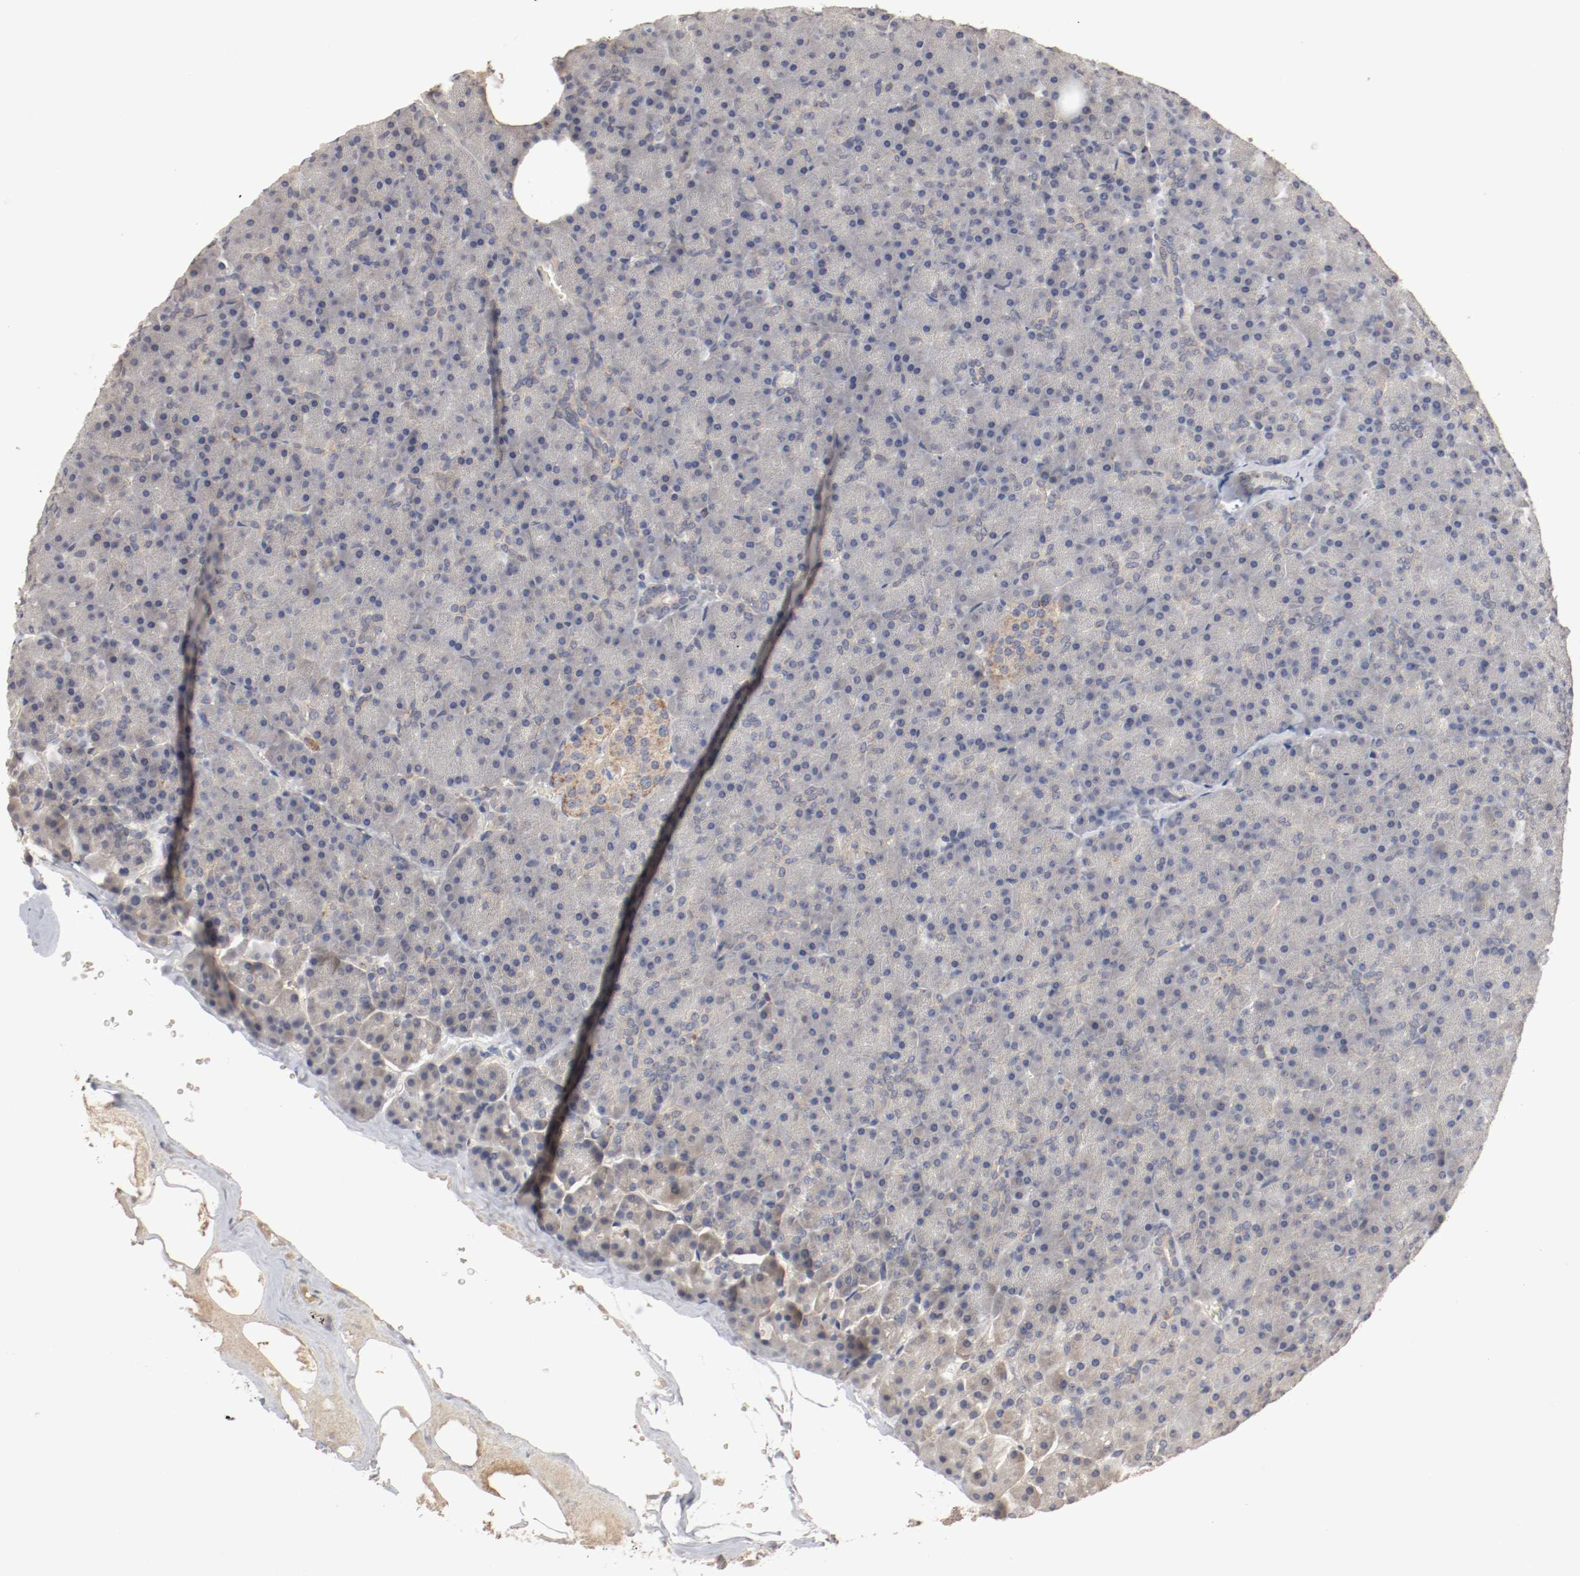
{"staining": {"intensity": "weak", "quantity": "25%-75%", "location": "cytoplasmic/membranous"}, "tissue": "pancreas", "cell_type": "Exocrine glandular cells", "image_type": "normal", "snomed": [{"axis": "morphology", "description": "Normal tissue, NOS"}, {"axis": "topography", "description": "Pancreas"}], "caption": "Immunohistochemical staining of normal human pancreas exhibits 25%-75% levels of weak cytoplasmic/membranous protein expression in about 25%-75% of exocrine glandular cells. The staining was performed using DAB (3,3'-diaminobenzidine), with brown indicating positive protein expression. Nuclei are stained blue with hematoxylin.", "gene": "REN", "patient": {"sex": "female", "age": 35}}